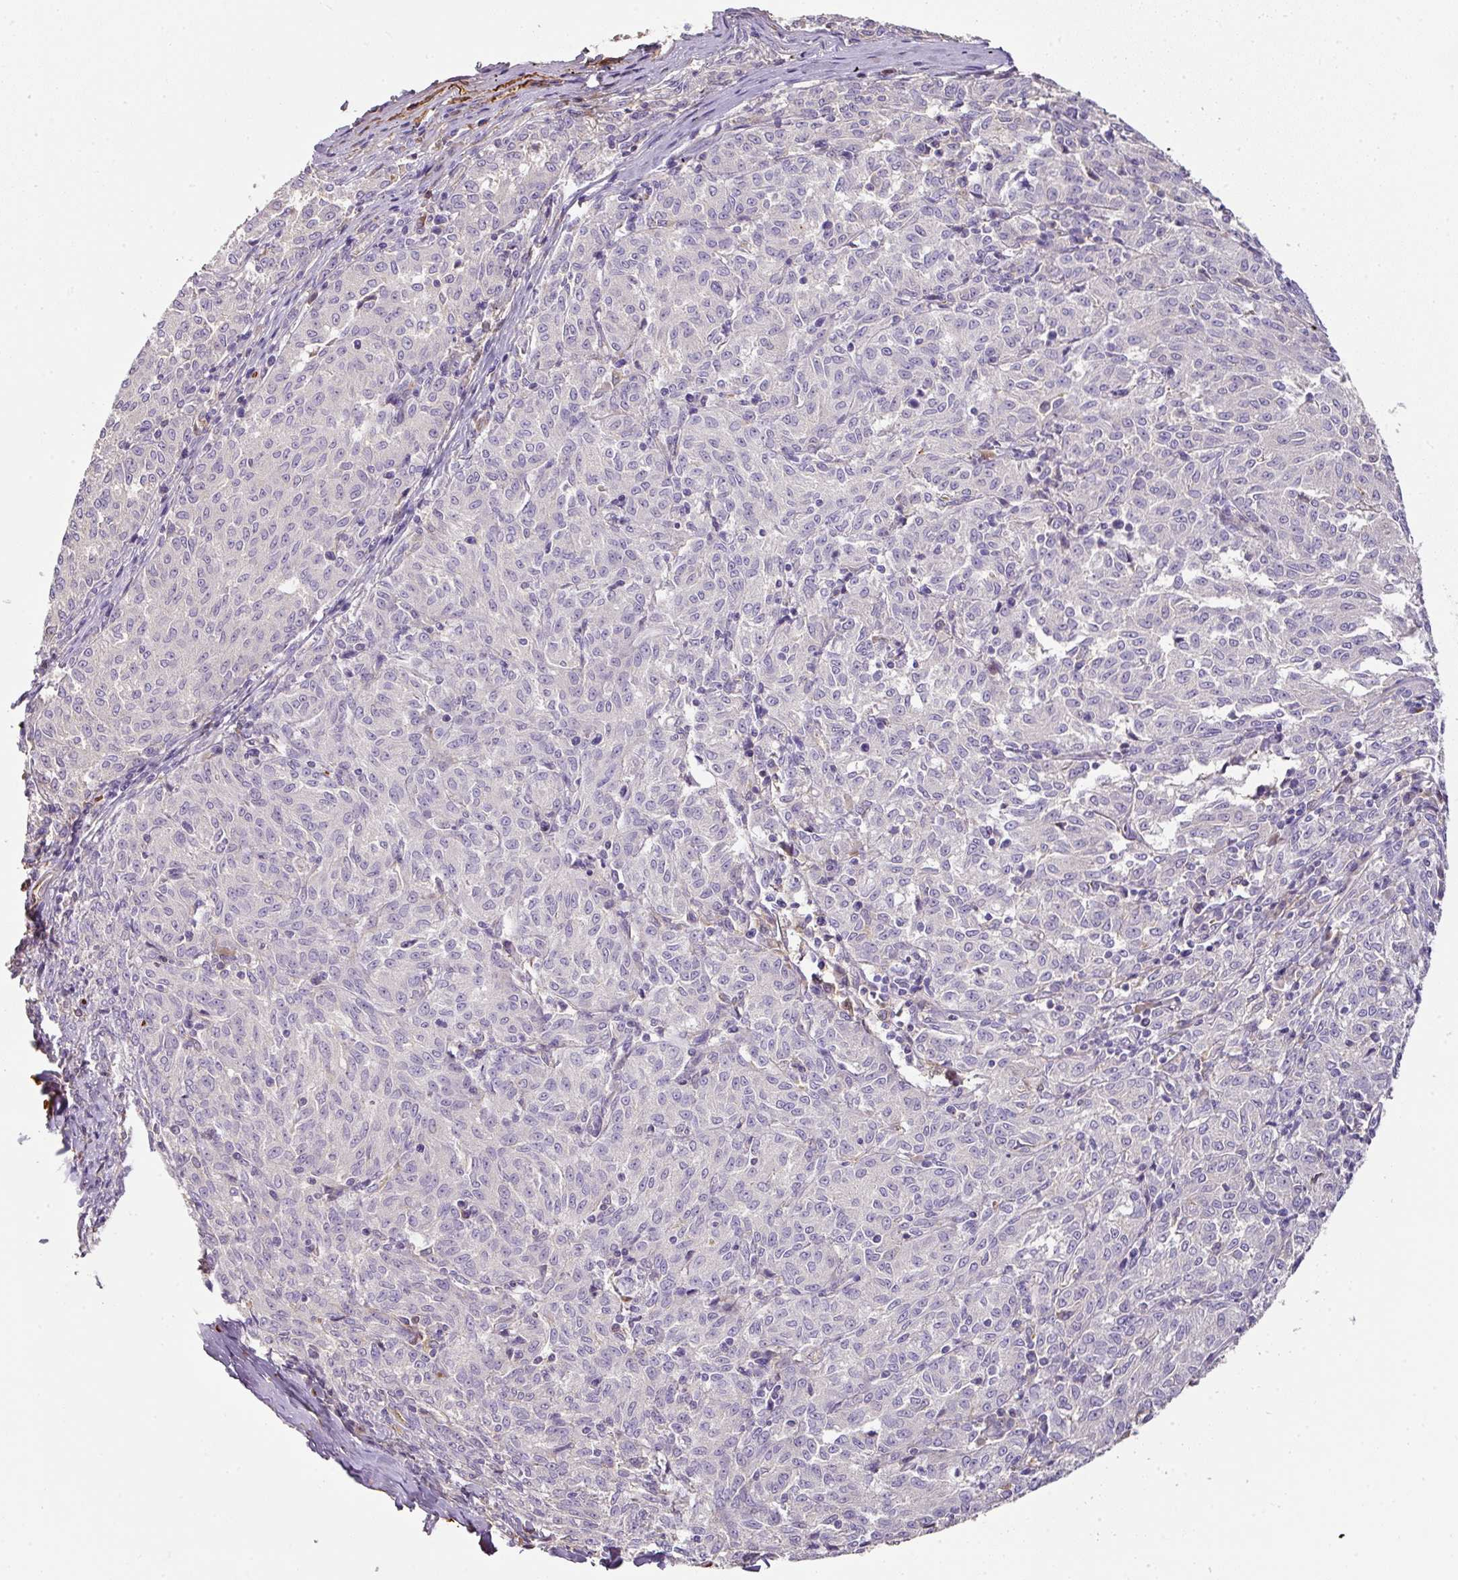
{"staining": {"intensity": "negative", "quantity": "none", "location": "none"}, "tissue": "melanoma", "cell_type": "Tumor cells", "image_type": "cancer", "snomed": [{"axis": "morphology", "description": "Malignant melanoma, NOS"}, {"axis": "topography", "description": "Skin"}], "caption": "Melanoma stained for a protein using IHC shows no expression tumor cells.", "gene": "CCZ1", "patient": {"sex": "female", "age": 72}}